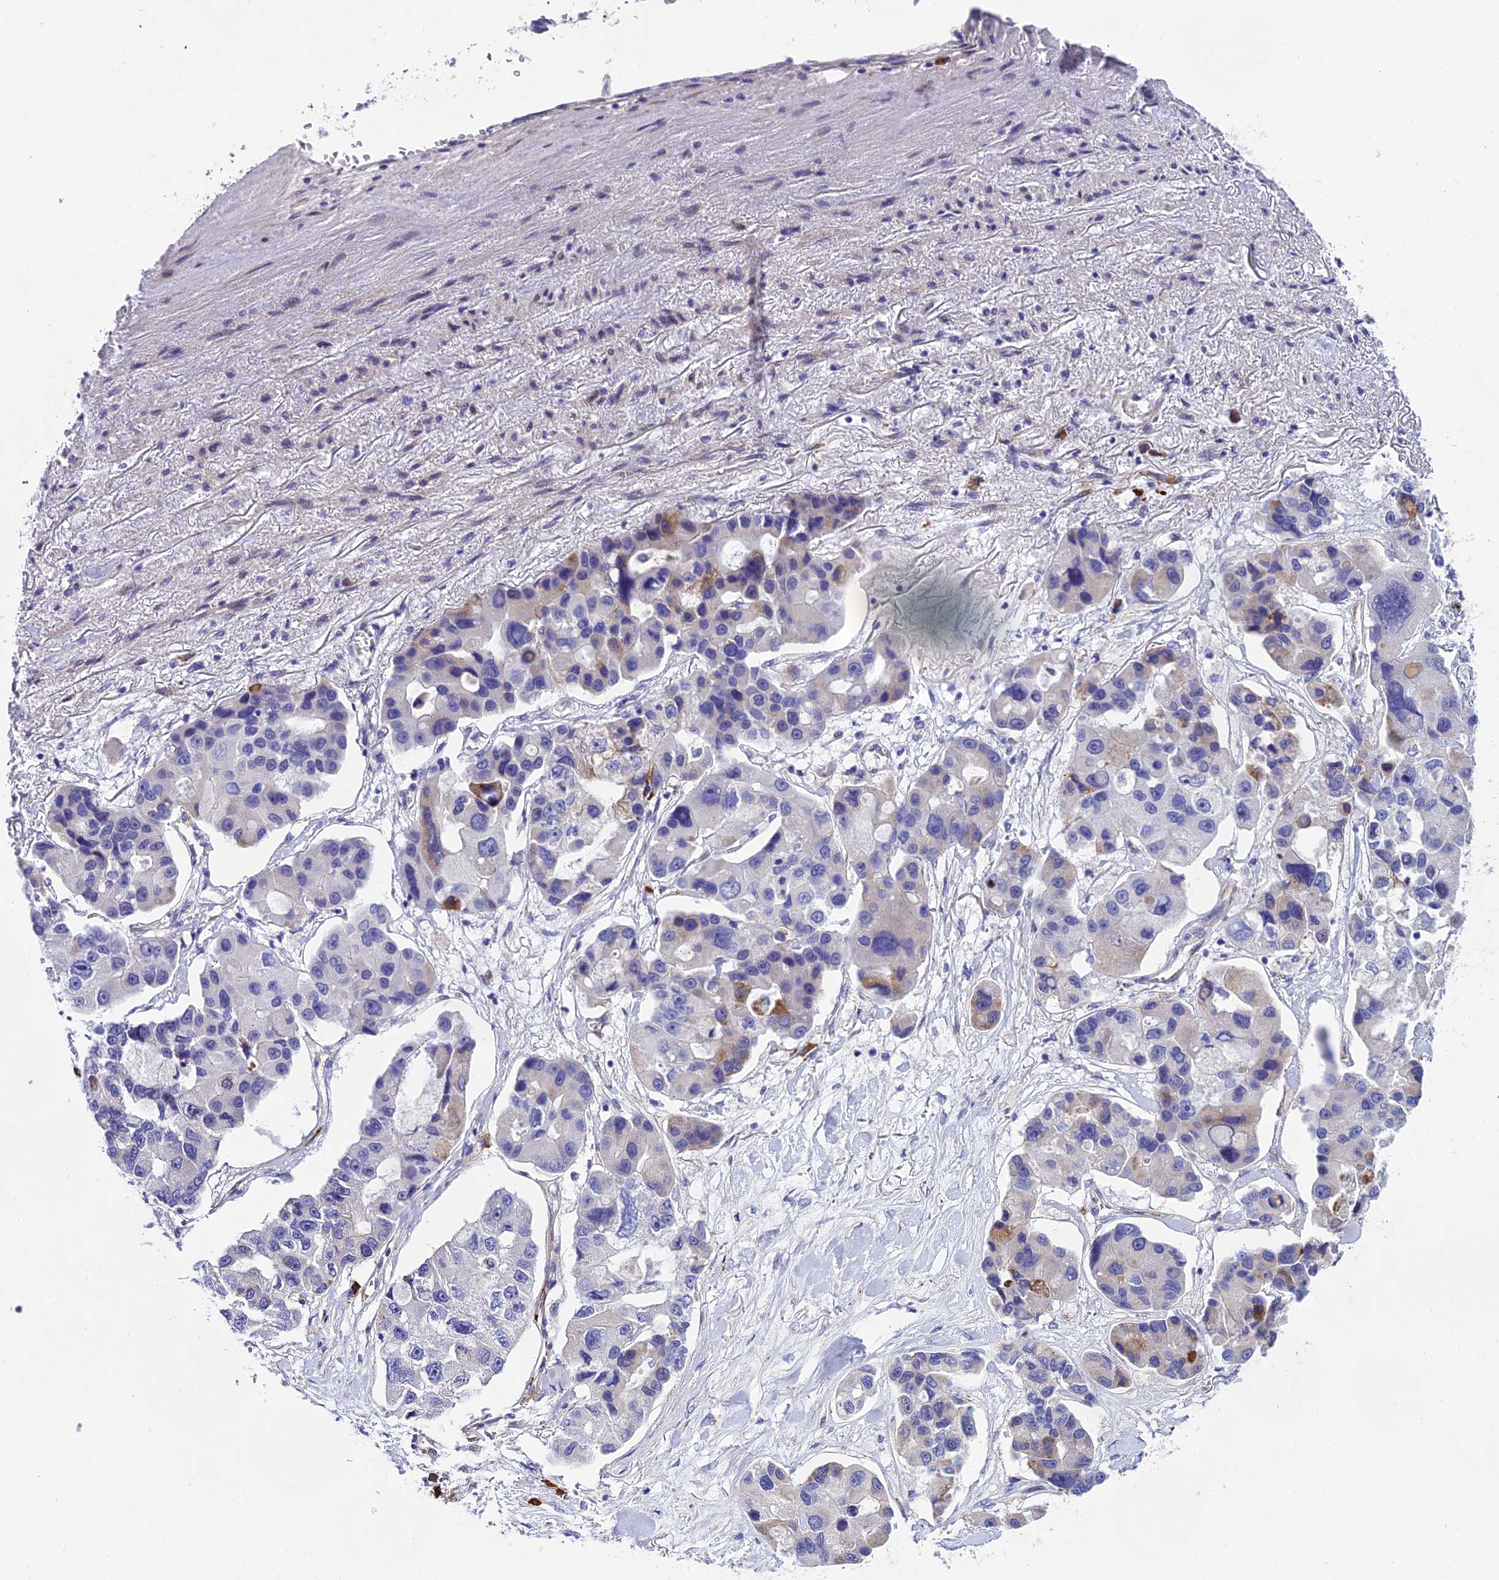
{"staining": {"intensity": "moderate", "quantity": "<25%", "location": "cytoplasmic/membranous"}, "tissue": "lung cancer", "cell_type": "Tumor cells", "image_type": "cancer", "snomed": [{"axis": "morphology", "description": "Adenocarcinoma, NOS"}, {"axis": "topography", "description": "Lung"}], "caption": "Lung adenocarcinoma stained with immunohistochemistry (IHC) reveals moderate cytoplasmic/membranous positivity in about <25% of tumor cells. The protein is stained brown, and the nuclei are stained in blue (DAB IHC with brightfield microscopy, high magnification).", "gene": "MACIR", "patient": {"sex": "female", "age": 54}}